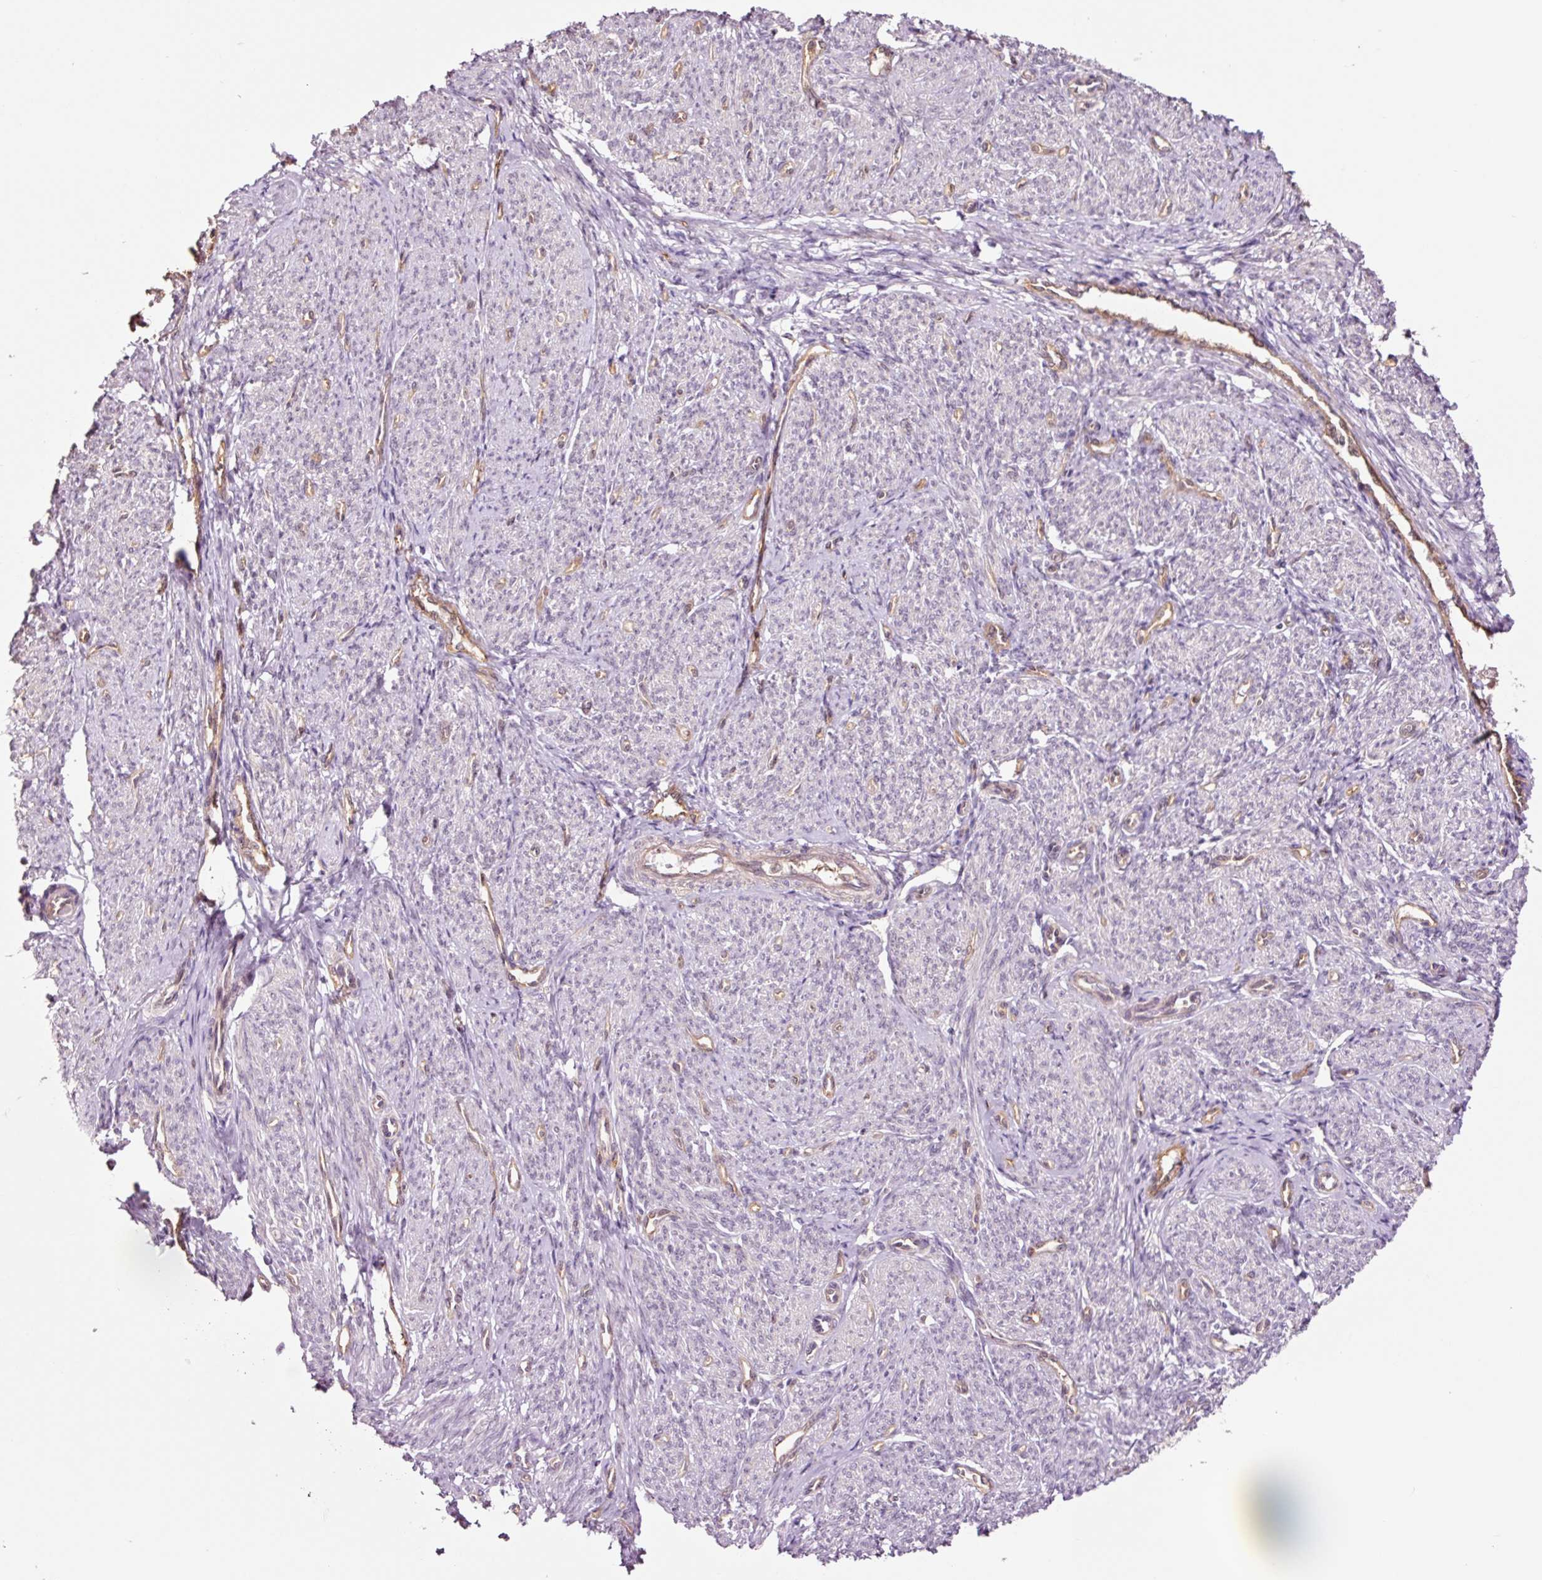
{"staining": {"intensity": "moderate", "quantity": "25%-75%", "location": "cytoplasmic/membranous,nuclear"}, "tissue": "smooth muscle", "cell_type": "Smooth muscle cells", "image_type": "normal", "snomed": [{"axis": "morphology", "description": "Normal tissue, NOS"}, {"axis": "topography", "description": "Smooth muscle"}], "caption": "Protein expression analysis of benign human smooth muscle reveals moderate cytoplasmic/membranous,nuclear staining in approximately 25%-75% of smooth muscle cells. The protein is stained brown, and the nuclei are stained in blue (DAB IHC with brightfield microscopy, high magnification).", "gene": "FBXL14", "patient": {"sex": "female", "age": 65}}